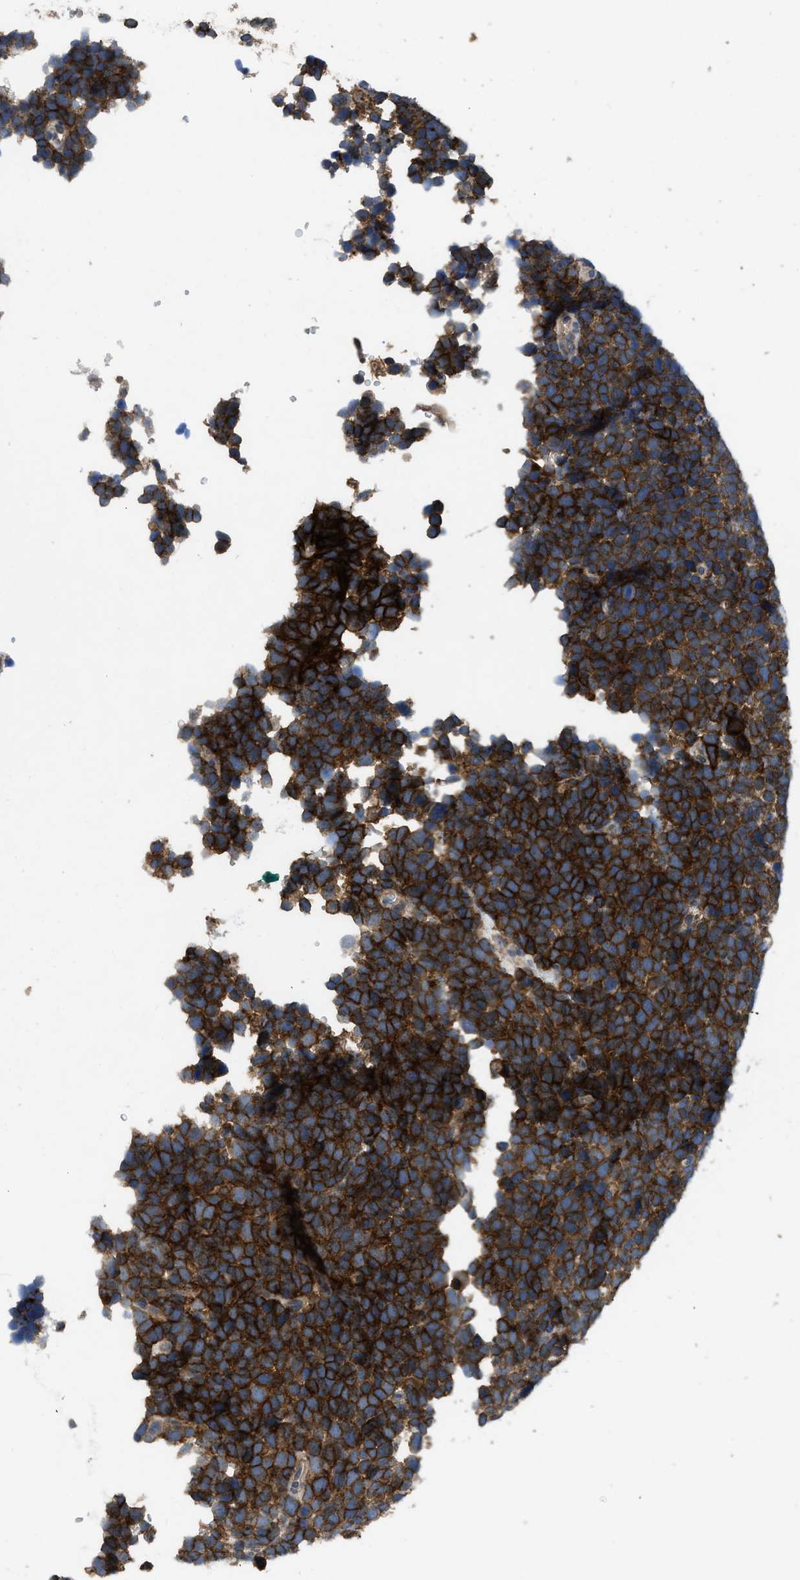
{"staining": {"intensity": "strong", "quantity": ">75%", "location": "cytoplasmic/membranous"}, "tissue": "urothelial cancer", "cell_type": "Tumor cells", "image_type": "cancer", "snomed": [{"axis": "morphology", "description": "Urothelial carcinoma, High grade"}, {"axis": "topography", "description": "Urinary bladder"}], "caption": "A brown stain highlights strong cytoplasmic/membranous positivity of a protein in high-grade urothelial carcinoma tumor cells.", "gene": "PANX1", "patient": {"sex": "female", "age": 82}}